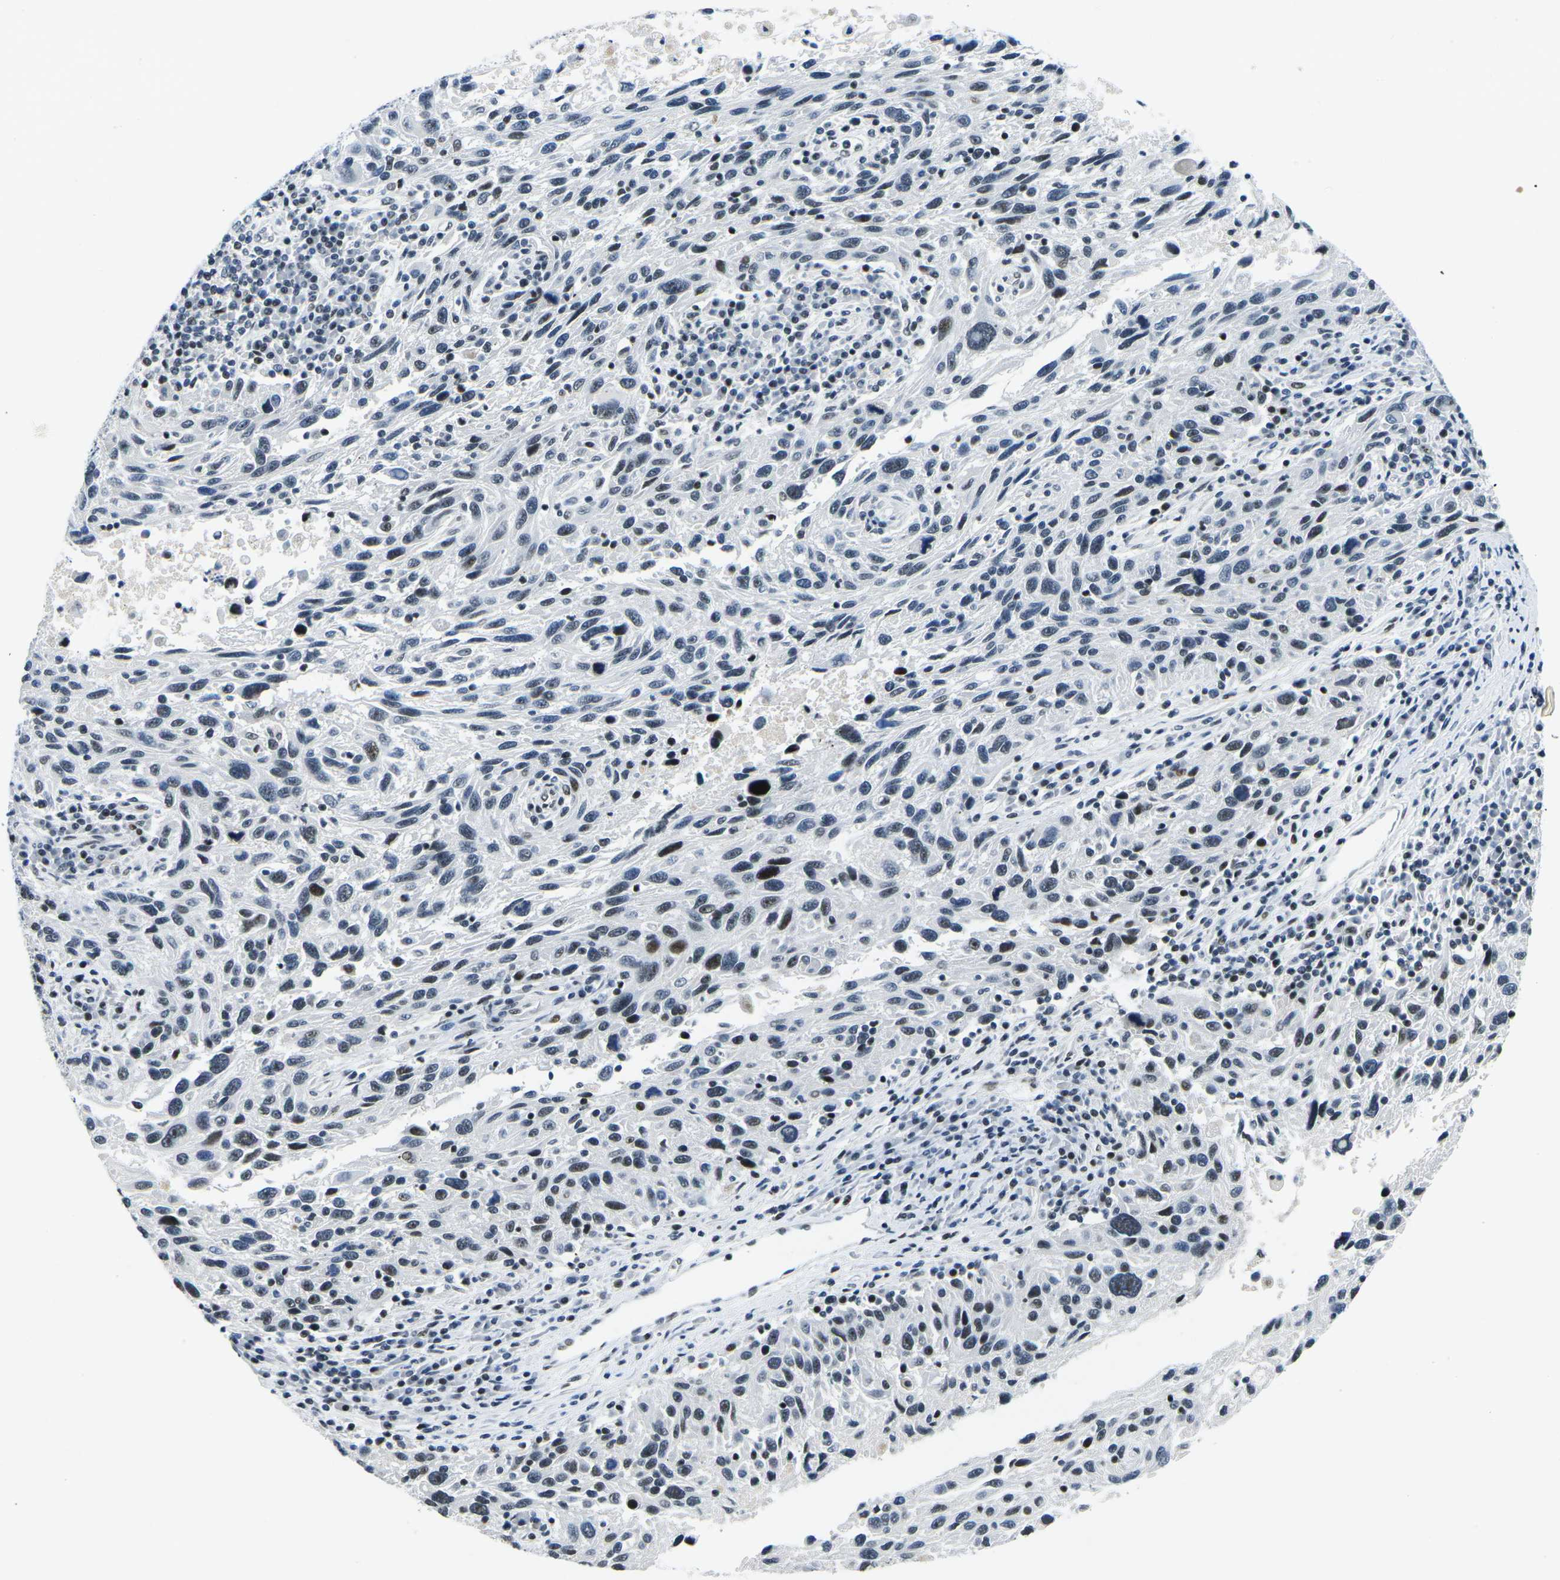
{"staining": {"intensity": "moderate", "quantity": "<25%", "location": "nuclear"}, "tissue": "melanoma", "cell_type": "Tumor cells", "image_type": "cancer", "snomed": [{"axis": "morphology", "description": "Malignant melanoma, NOS"}, {"axis": "topography", "description": "Skin"}], "caption": "Immunohistochemistry (DAB (3,3'-diaminobenzidine)) staining of human melanoma reveals moderate nuclear protein expression in about <25% of tumor cells.", "gene": "PRPF8", "patient": {"sex": "male", "age": 53}}